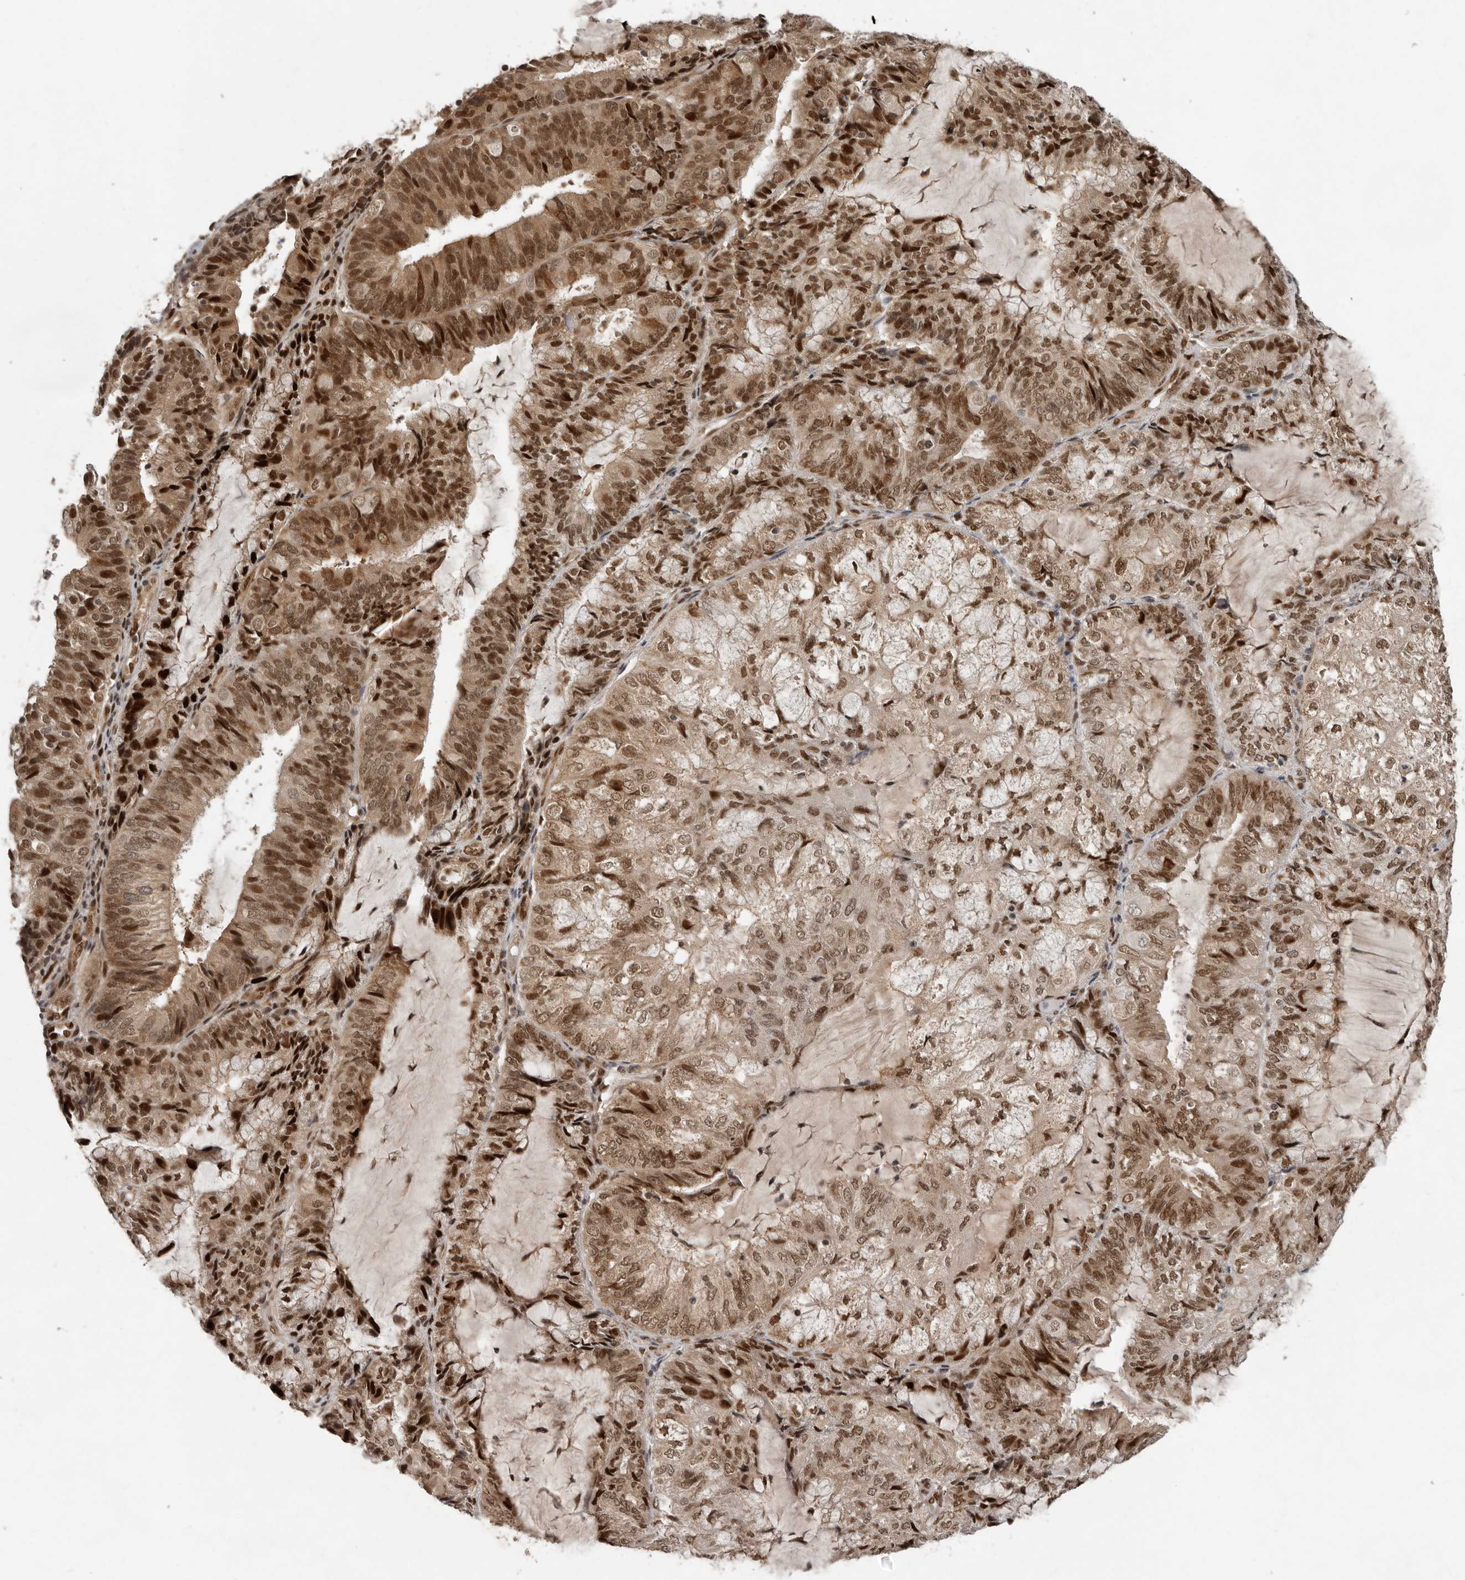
{"staining": {"intensity": "moderate", "quantity": ">75%", "location": "cytoplasmic/membranous,nuclear"}, "tissue": "endometrial cancer", "cell_type": "Tumor cells", "image_type": "cancer", "snomed": [{"axis": "morphology", "description": "Adenocarcinoma, NOS"}, {"axis": "topography", "description": "Endometrium"}], "caption": "Immunohistochemistry of endometrial adenocarcinoma exhibits medium levels of moderate cytoplasmic/membranous and nuclear staining in about >75% of tumor cells.", "gene": "CDC27", "patient": {"sex": "female", "age": 81}}